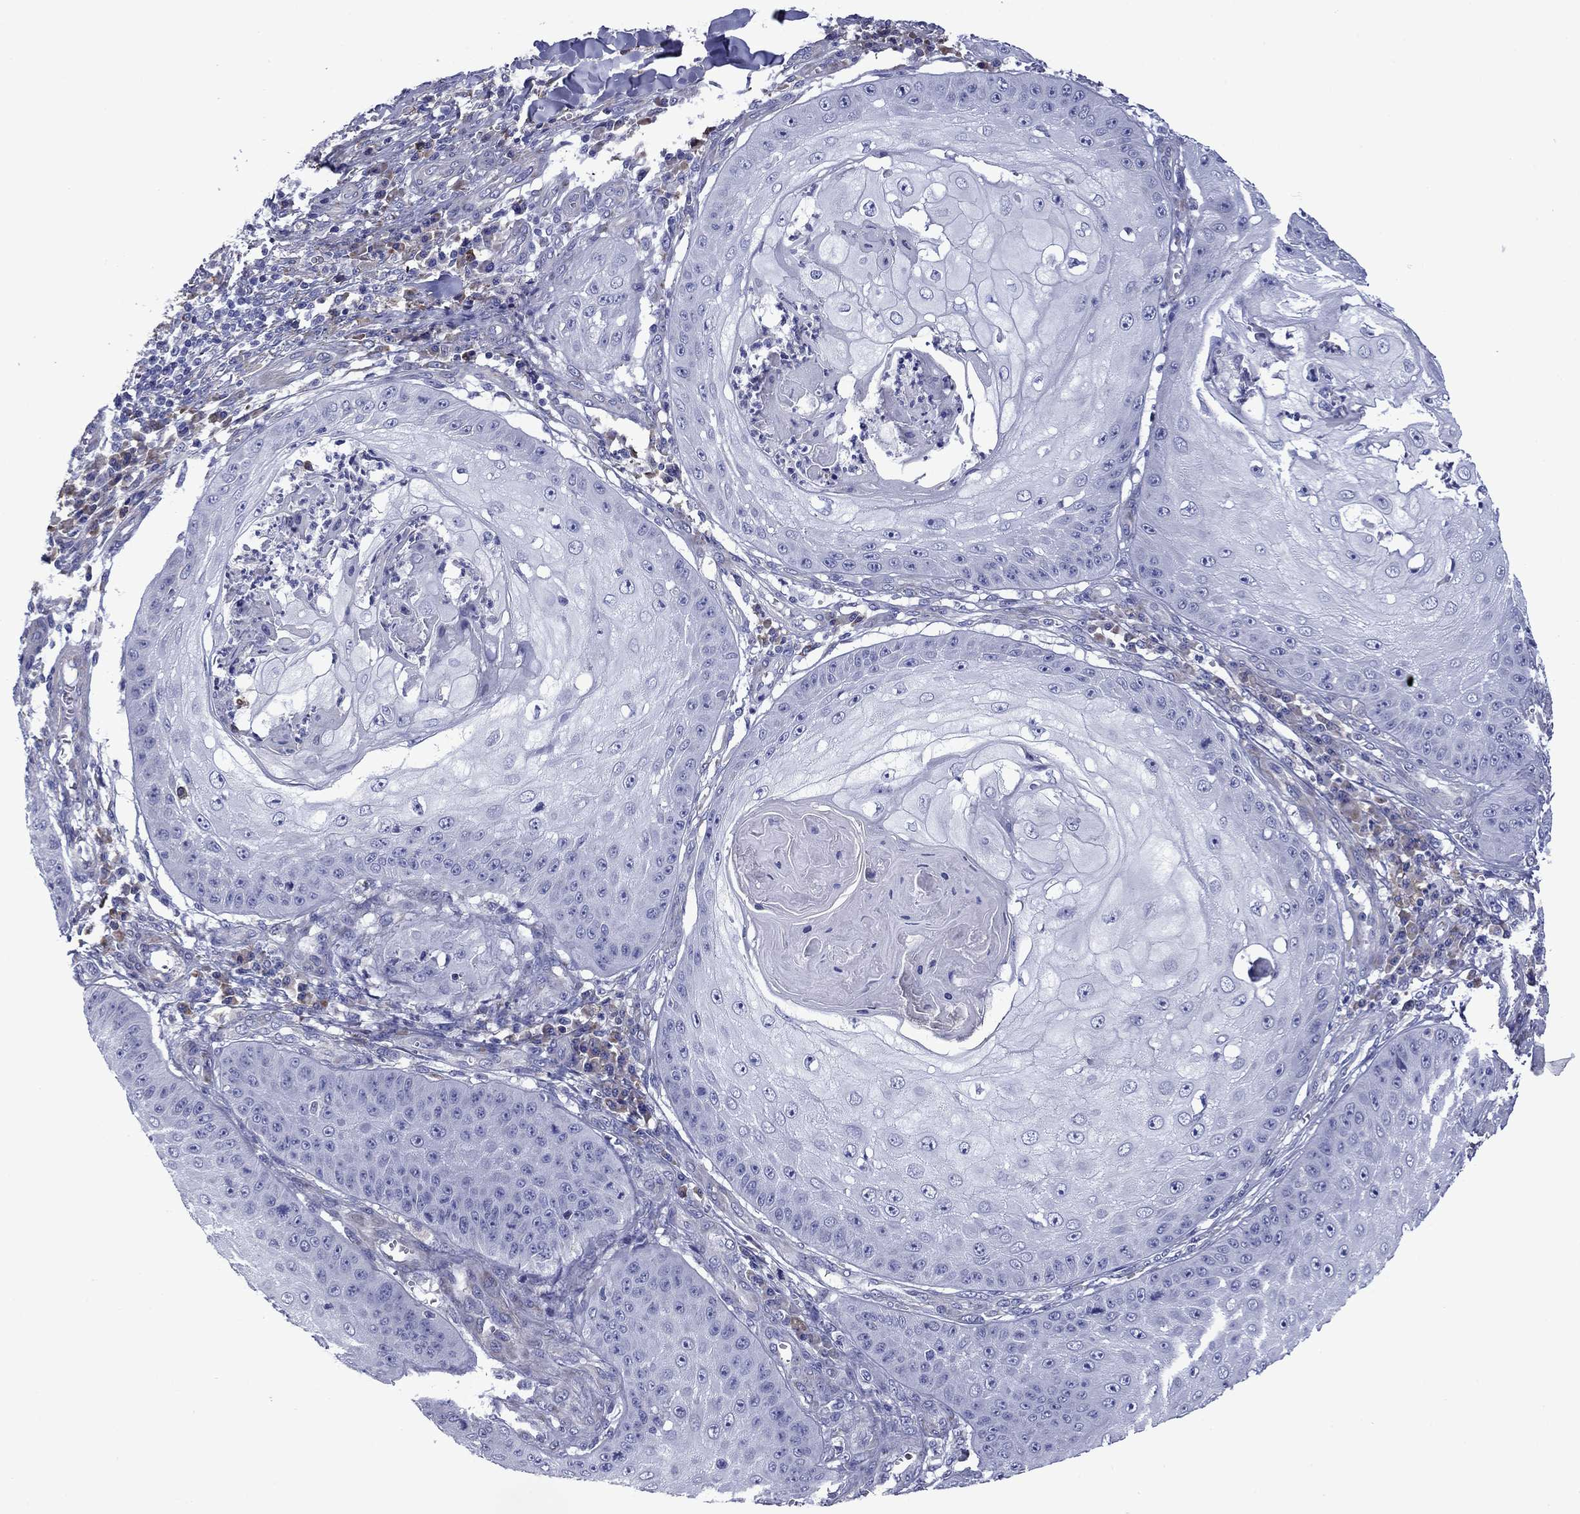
{"staining": {"intensity": "negative", "quantity": "none", "location": "none"}, "tissue": "skin cancer", "cell_type": "Tumor cells", "image_type": "cancer", "snomed": [{"axis": "morphology", "description": "Squamous cell carcinoma, NOS"}, {"axis": "topography", "description": "Skin"}], "caption": "Immunohistochemistry of skin cancer displays no positivity in tumor cells.", "gene": "HSPG2", "patient": {"sex": "male", "age": 70}}